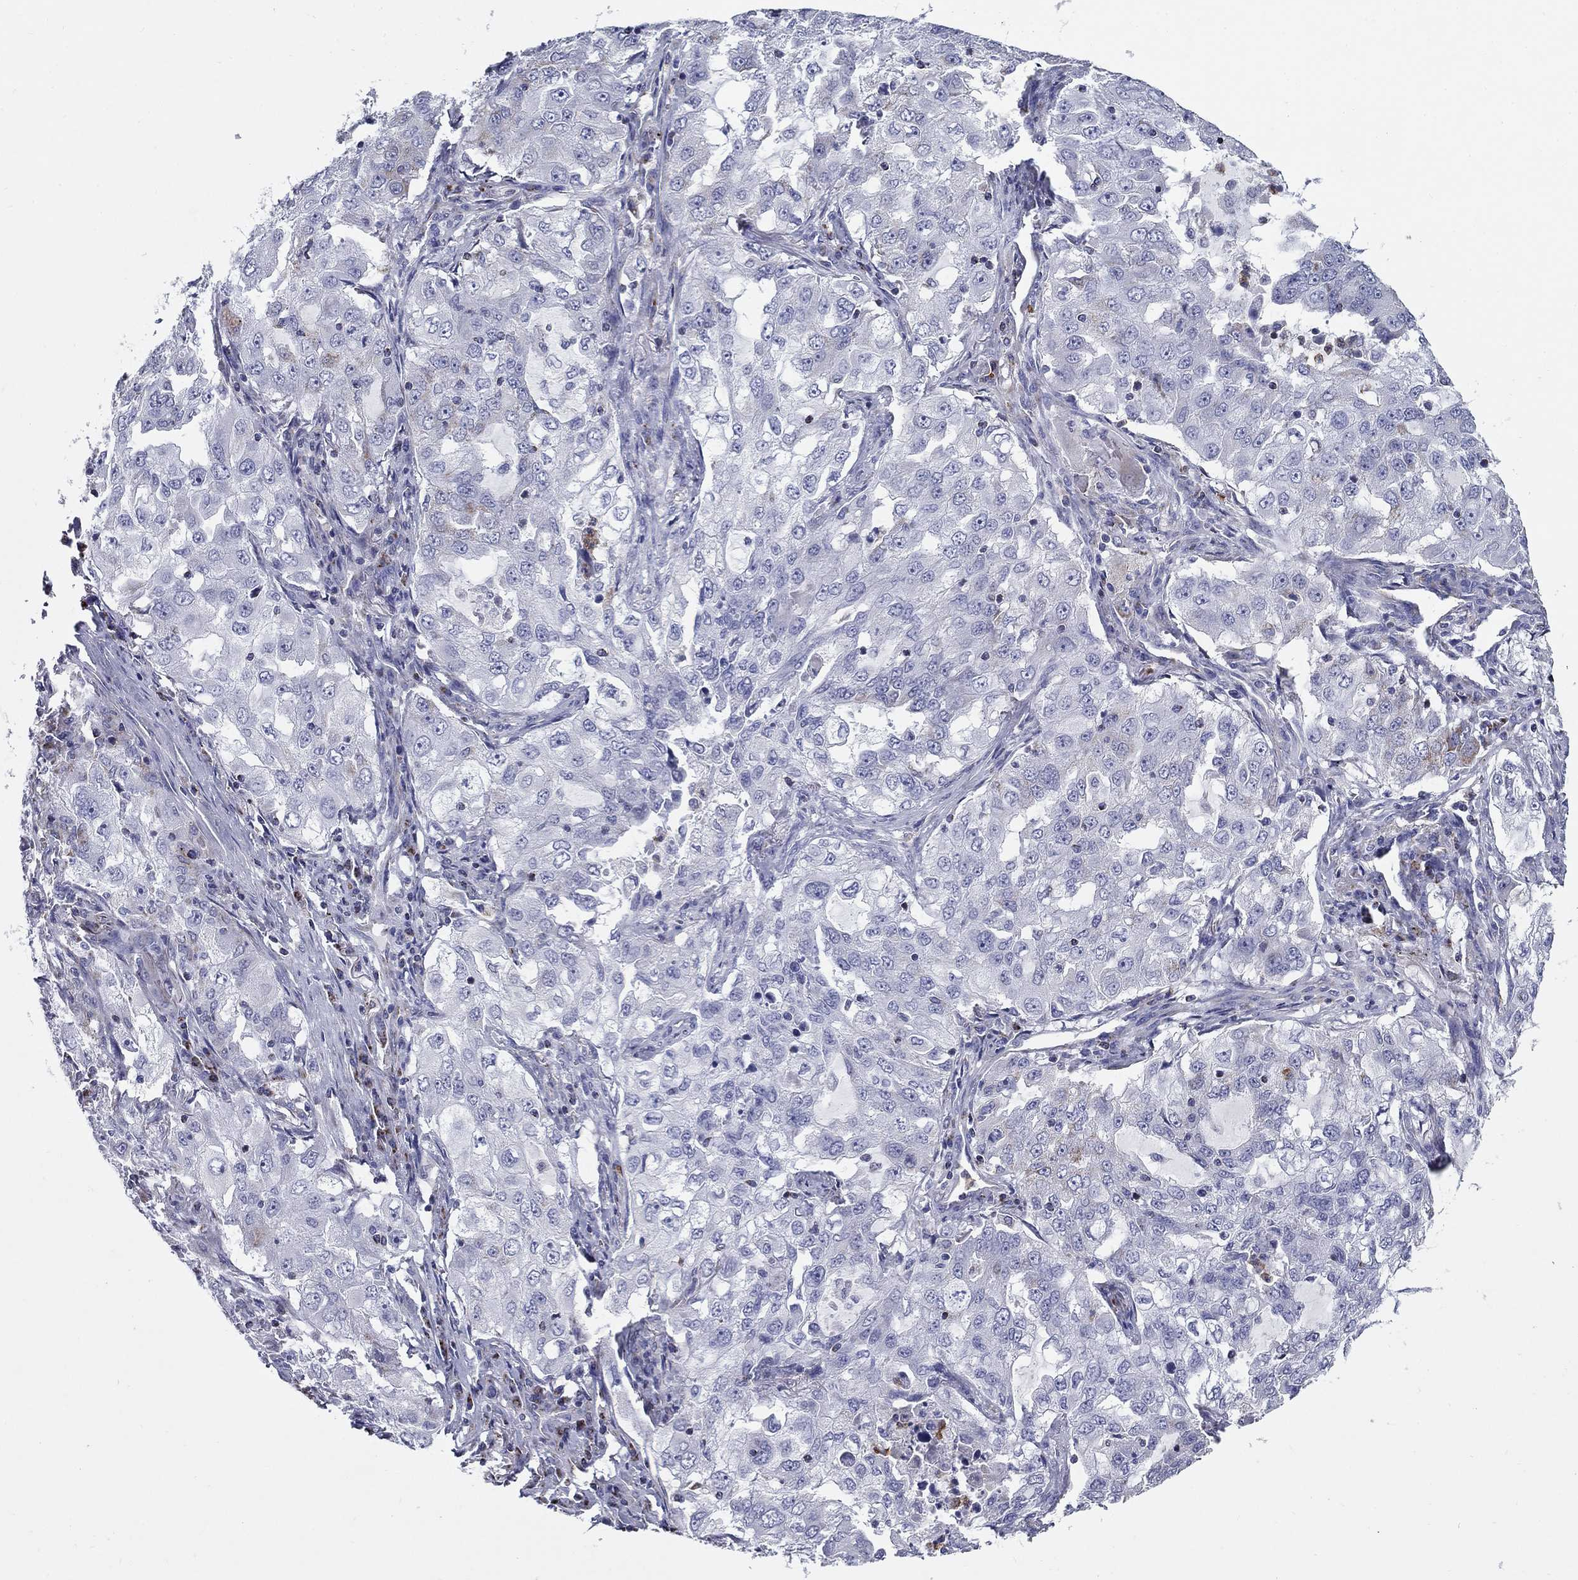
{"staining": {"intensity": "negative", "quantity": "none", "location": "none"}, "tissue": "lung cancer", "cell_type": "Tumor cells", "image_type": "cancer", "snomed": [{"axis": "morphology", "description": "Adenocarcinoma, NOS"}, {"axis": "topography", "description": "Lung"}], "caption": "High magnification brightfield microscopy of lung cancer stained with DAB (3,3'-diaminobenzidine) (brown) and counterstained with hematoxylin (blue): tumor cells show no significant positivity. (Stains: DAB (3,3'-diaminobenzidine) immunohistochemistry with hematoxylin counter stain, Microscopy: brightfield microscopy at high magnification).", "gene": "NDUFA4L2", "patient": {"sex": "female", "age": 61}}